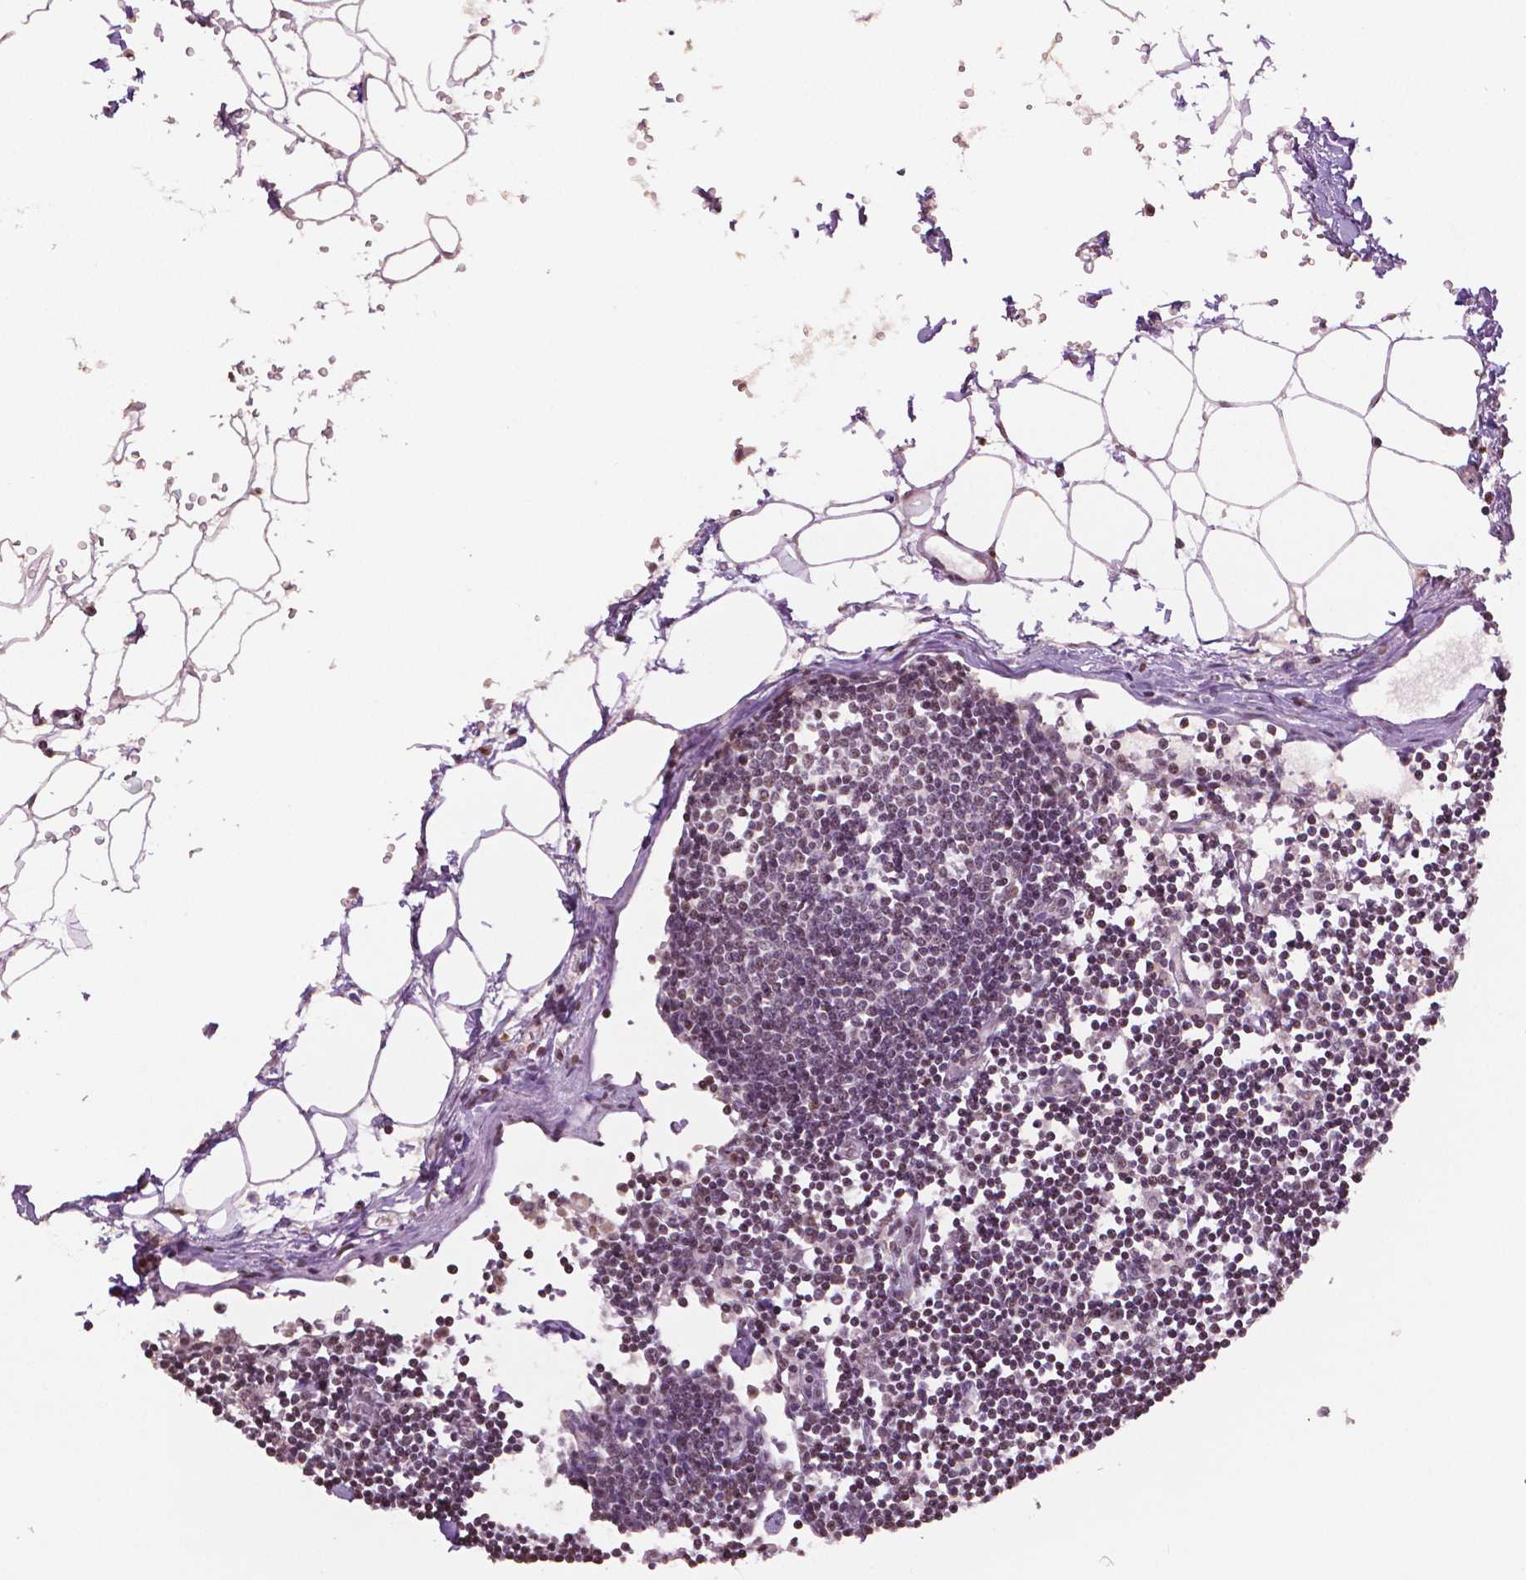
{"staining": {"intensity": "moderate", "quantity": "25%-75%", "location": "nuclear"}, "tissue": "lymph node", "cell_type": "Germinal center cells", "image_type": "normal", "snomed": [{"axis": "morphology", "description": "Normal tissue, NOS"}, {"axis": "topography", "description": "Lymph node"}], "caption": "Moderate nuclear expression is identified in approximately 25%-75% of germinal center cells in normal lymph node. (Brightfield microscopy of DAB IHC at high magnification).", "gene": "DEK", "patient": {"sex": "female", "age": 65}}